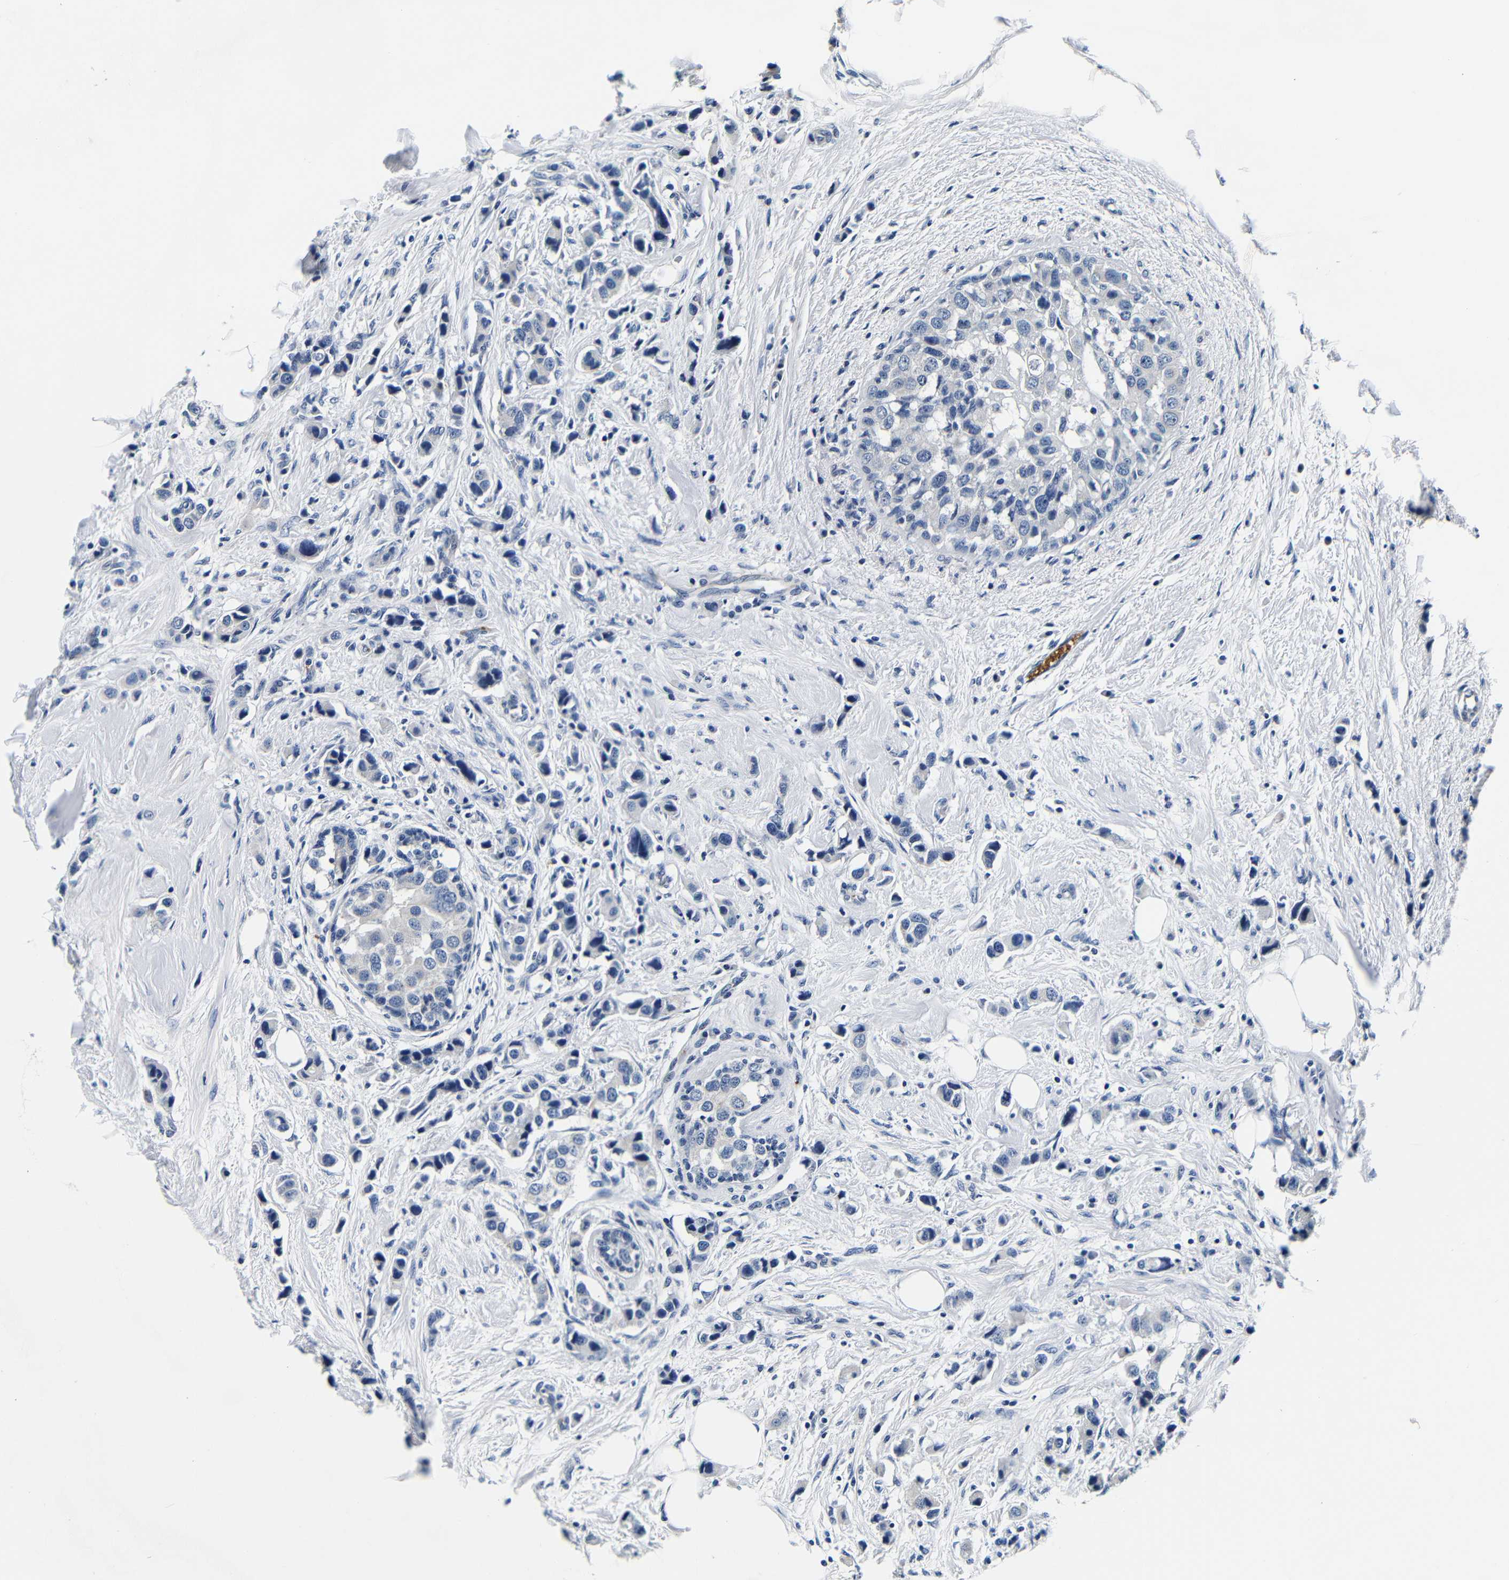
{"staining": {"intensity": "negative", "quantity": "none", "location": "none"}, "tissue": "breast cancer", "cell_type": "Tumor cells", "image_type": "cancer", "snomed": [{"axis": "morphology", "description": "Normal tissue, NOS"}, {"axis": "morphology", "description": "Duct carcinoma"}, {"axis": "topography", "description": "Breast"}], "caption": "High magnification brightfield microscopy of invasive ductal carcinoma (breast) stained with DAB (brown) and counterstained with hematoxylin (blue): tumor cells show no significant positivity. The staining is performed using DAB (3,3'-diaminobenzidine) brown chromogen with nuclei counter-stained in using hematoxylin.", "gene": "GP1BA", "patient": {"sex": "female", "age": 50}}